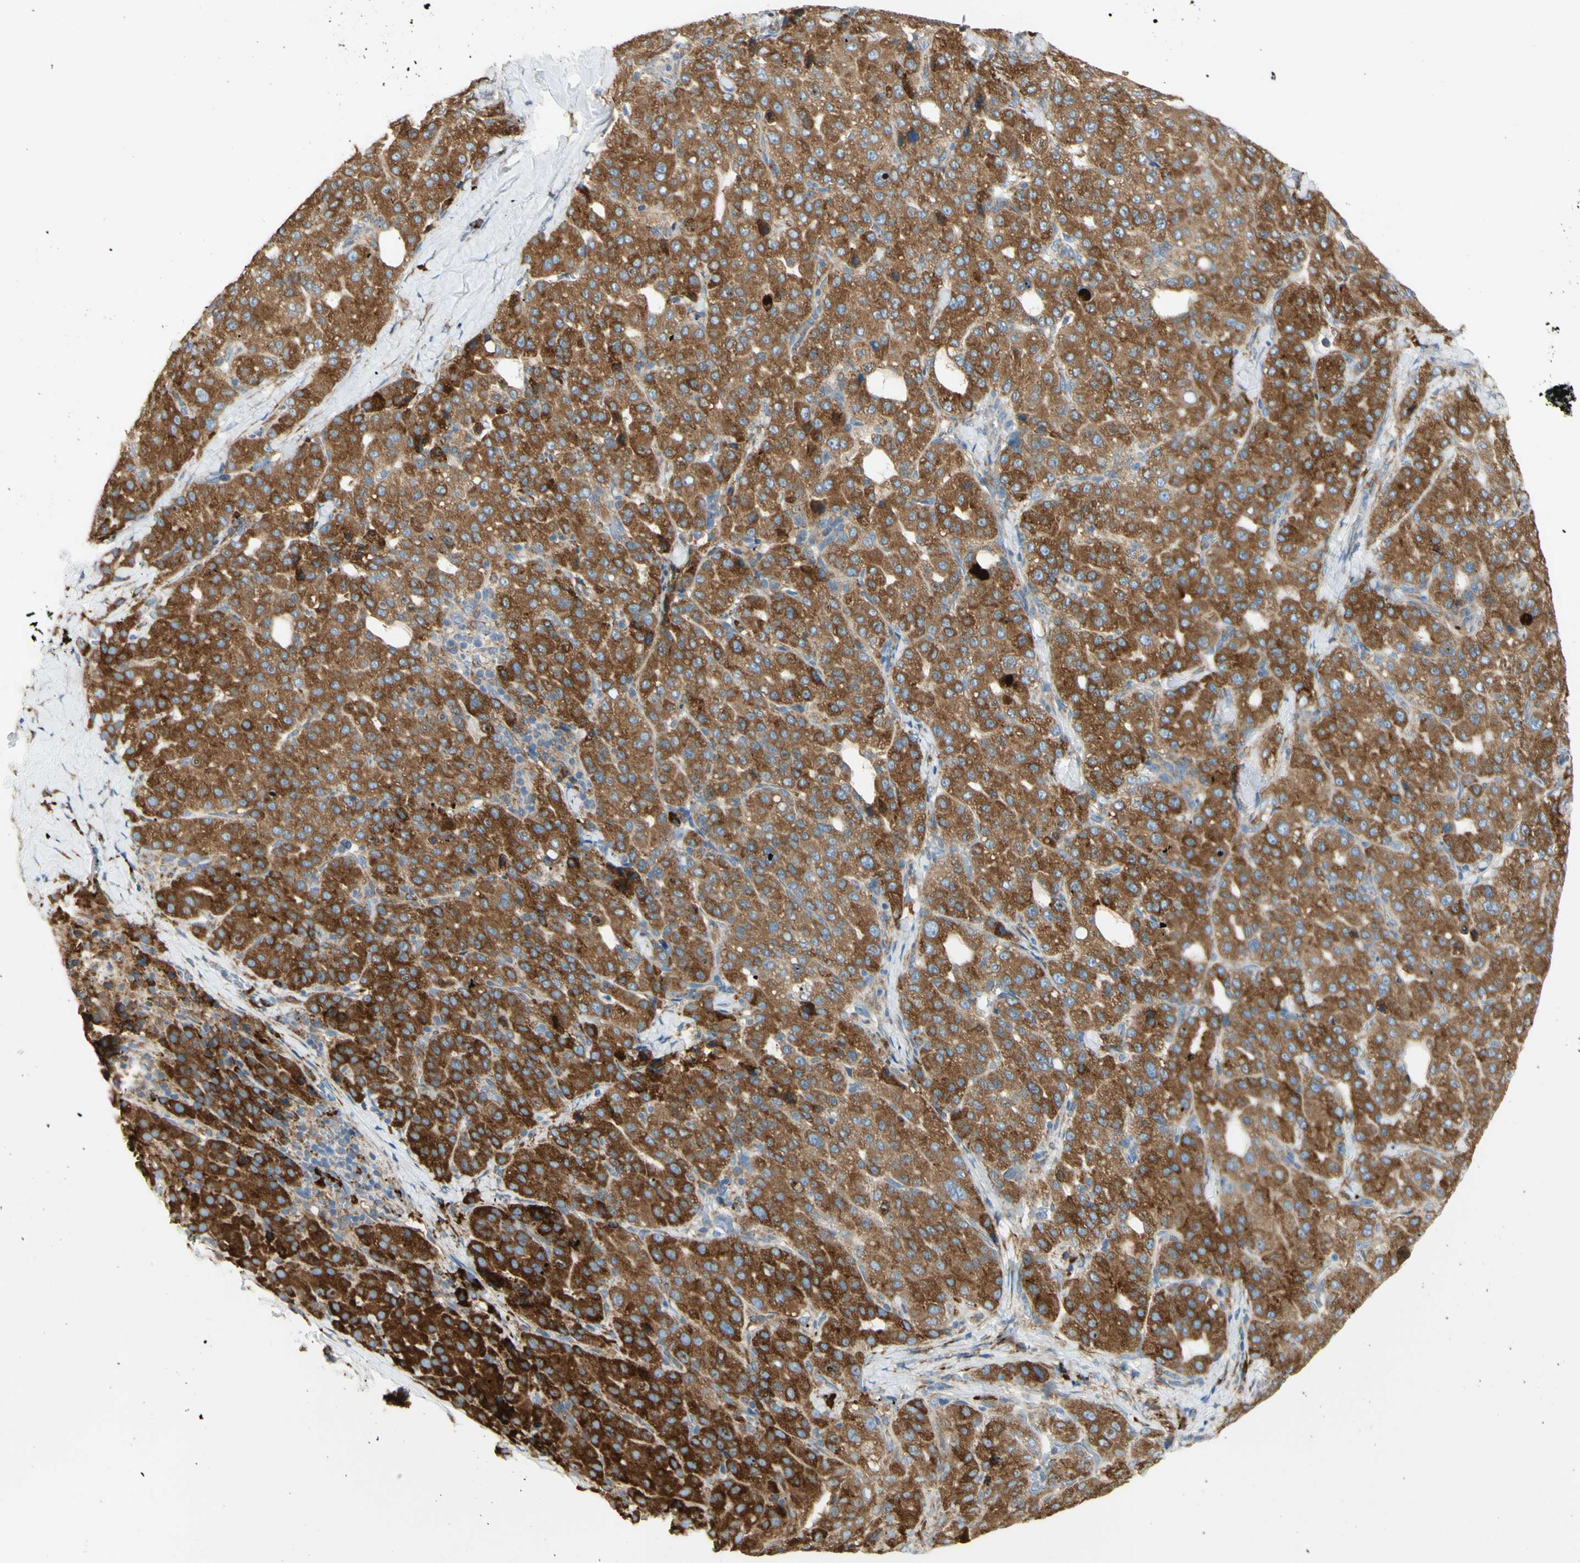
{"staining": {"intensity": "strong", "quantity": ">75%", "location": "cytoplasmic/membranous"}, "tissue": "liver cancer", "cell_type": "Tumor cells", "image_type": "cancer", "snomed": [{"axis": "morphology", "description": "Carcinoma, Hepatocellular, NOS"}, {"axis": "topography", "description": "Liver"}], "caption": "This photomicrograph demonstrates immunohistochemistry (IHC) staining of human liver cancer, with high strong cytoplasmic/membranous staining in about >75% of tumor cells.", "gene": "MANF", "patient": {"sex": "male", "age": 65}}